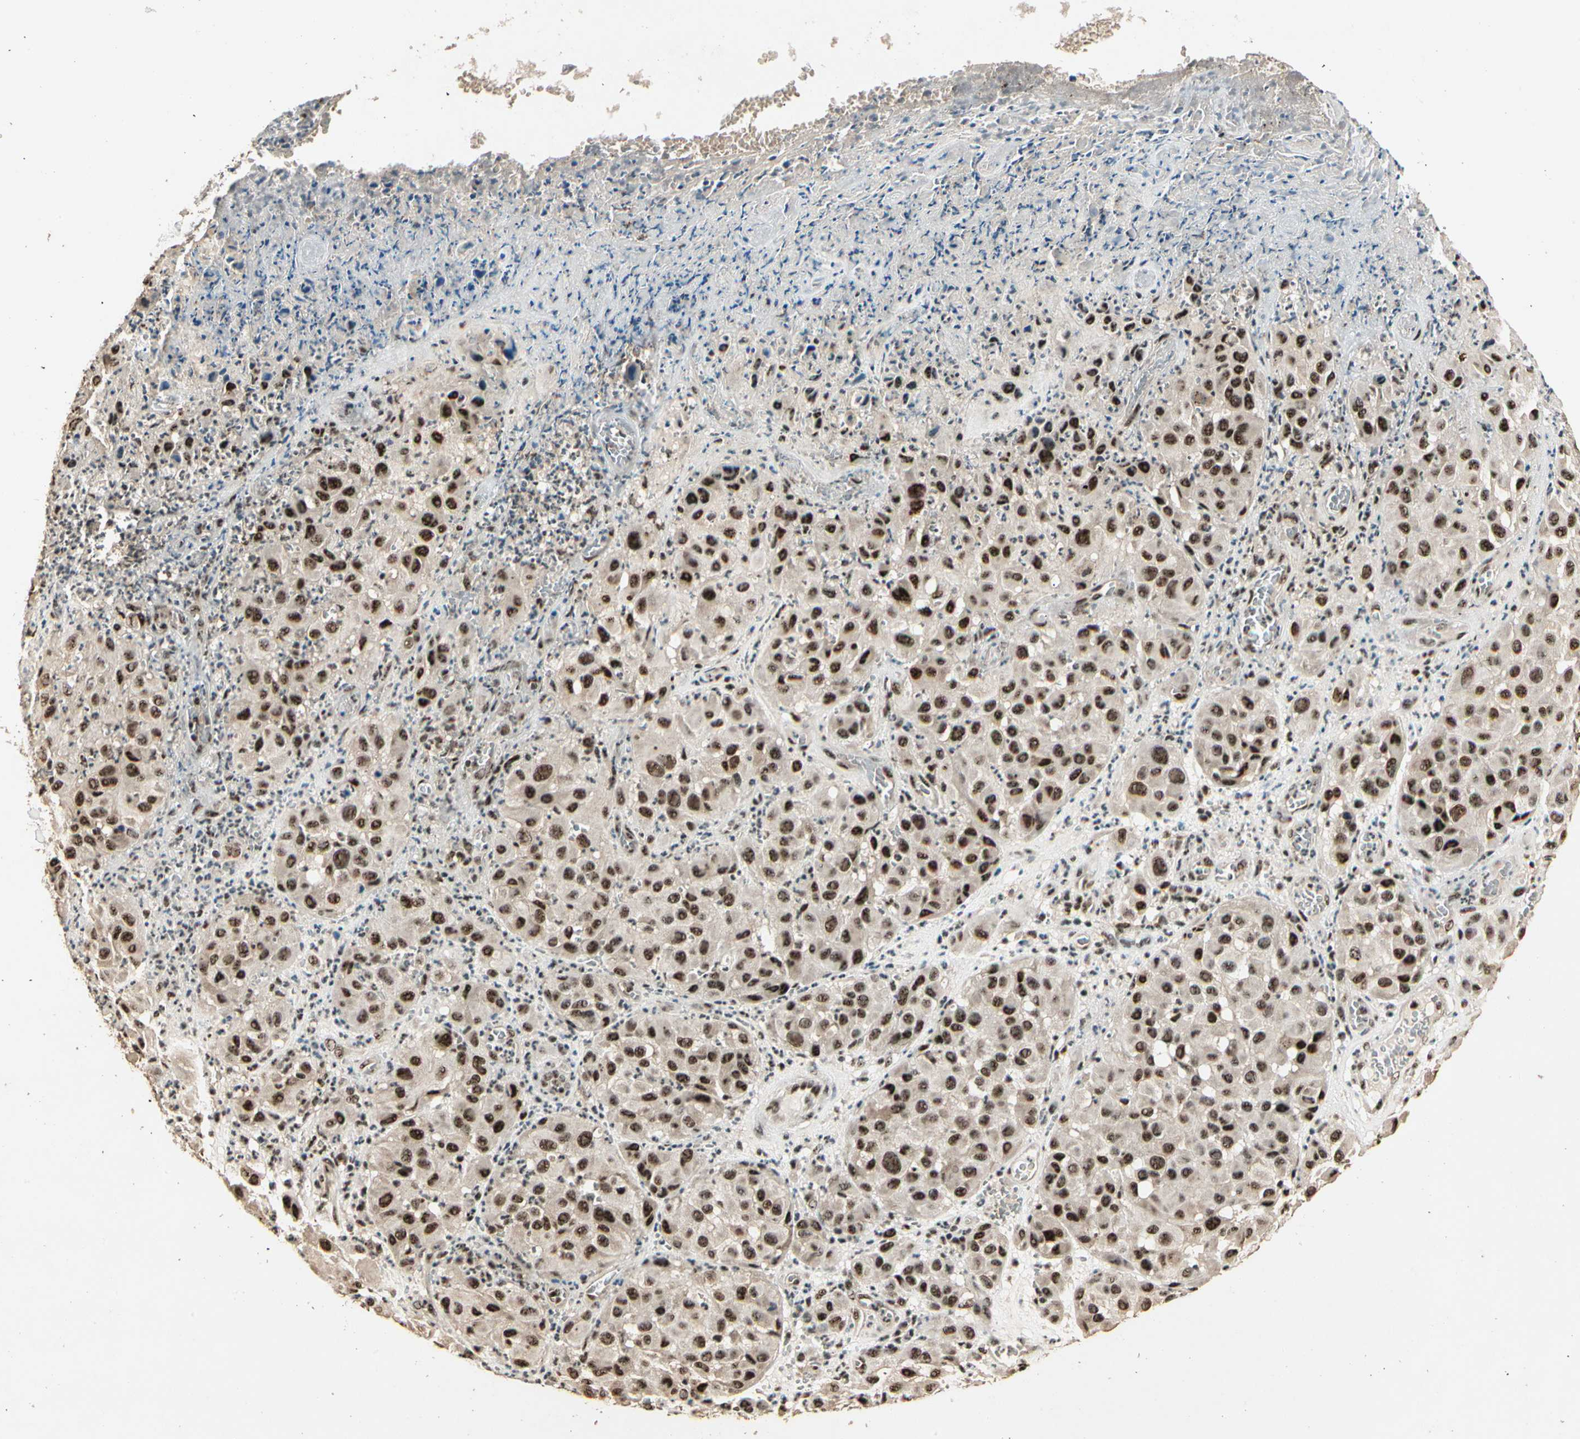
{"staining": {"intensity": "strong", "quantity": ">75%", "location": "nuclear"}, "tissue": "melanoma", "cell_type": "Tumor cells", "image_type": "cancer", "snomed": [{"axis": "morphology", "description": "Malignant melanoma, NOS"}, {"axis": "topography", "description": "Skin"}], "caption": "Immunohistochemistry micrograph of neoplastic tissue: malignant melanoma stained using IHC reveals high levels of strong protein expression localized specifically in the nuclear of tumor cells, appearing as a nuclear brown color.", "gene": "RBM25", "patient": {"sex": "female", "age": 21}}